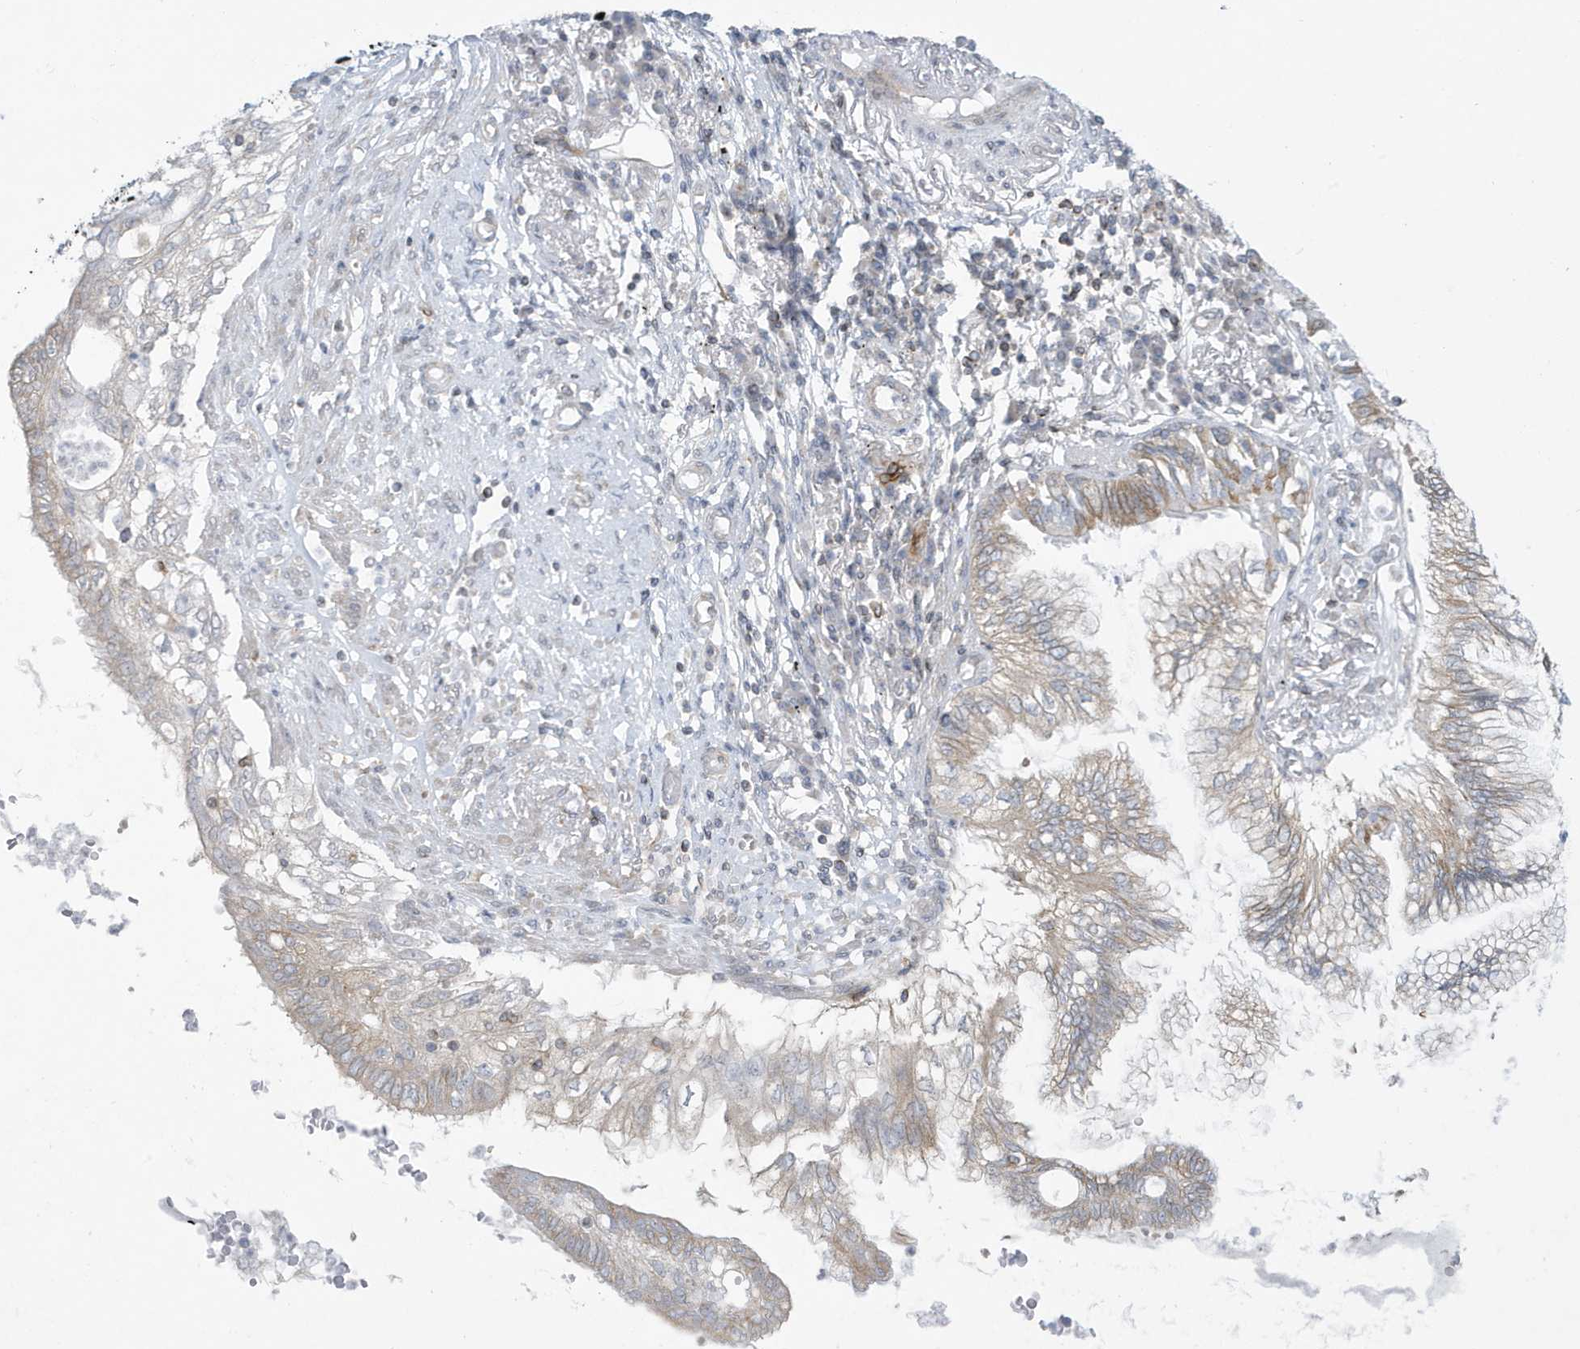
{"staining": {"intensity": "weak", "quantity": "25%-75%", "location": "cytoplasmic/membranous"}, "tissue": "lung cancer", "cell_type": "Tumor cells", "image_type": "cancer", "snomed": [{"axis": "morphology", "description": "Adenocarcinoma, NOS"}, {"axis": "topography", "description": "Lung"}], "caption": "This histopathology image exhibits lung cancer stained with immunohistochemistry (IHC) to label a protein in brown. The cytoplasmic/membranous of tumor cells show weak positivity for the protein. Nuclei are counter-stained blue.", "gene": "SLAMF9", "patient": {"sex": "female", "age": 70}}